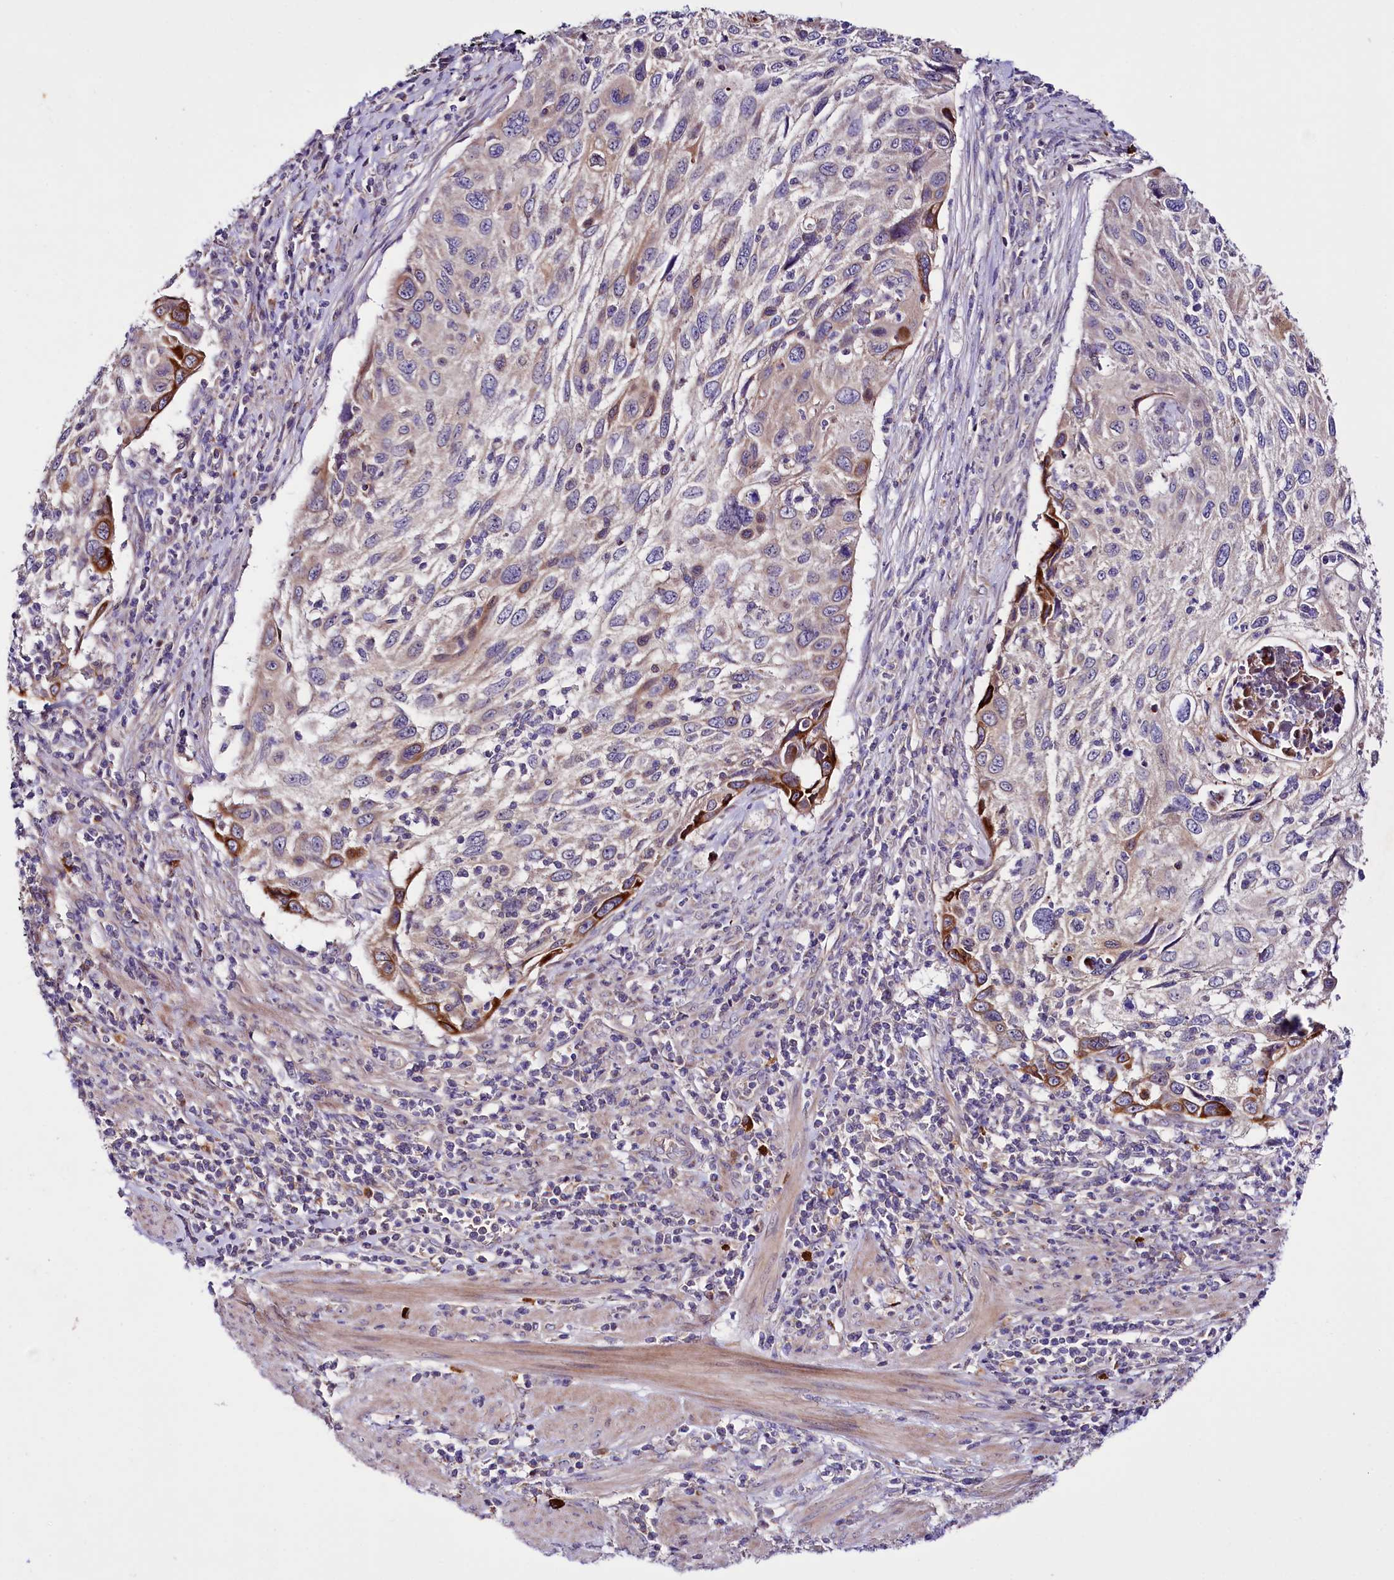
{"staining": {"intensity": "moderate", "quantity": "<25%", "location": "cytoplasmic/membranous"}, "tissue": "cervical cancer", "cell_type": "Tumor cells", "image_type": "cancer", "snomed": [{"axis": "morphology", "description": "Squamous cell carcinoma, NOS"}, {"axis": "topography", "description": "Cervix"}], "caption": "Tumor cells display moderate cytoplasmic/membranous staining in approximately <25% of cells in cervical cancer (squamous cell carcinoma). (Brightfield microscopy of DAB IHC at high magnification).", "gene": "ZNF45", "patient": {"sex": "female", "age": 70}}